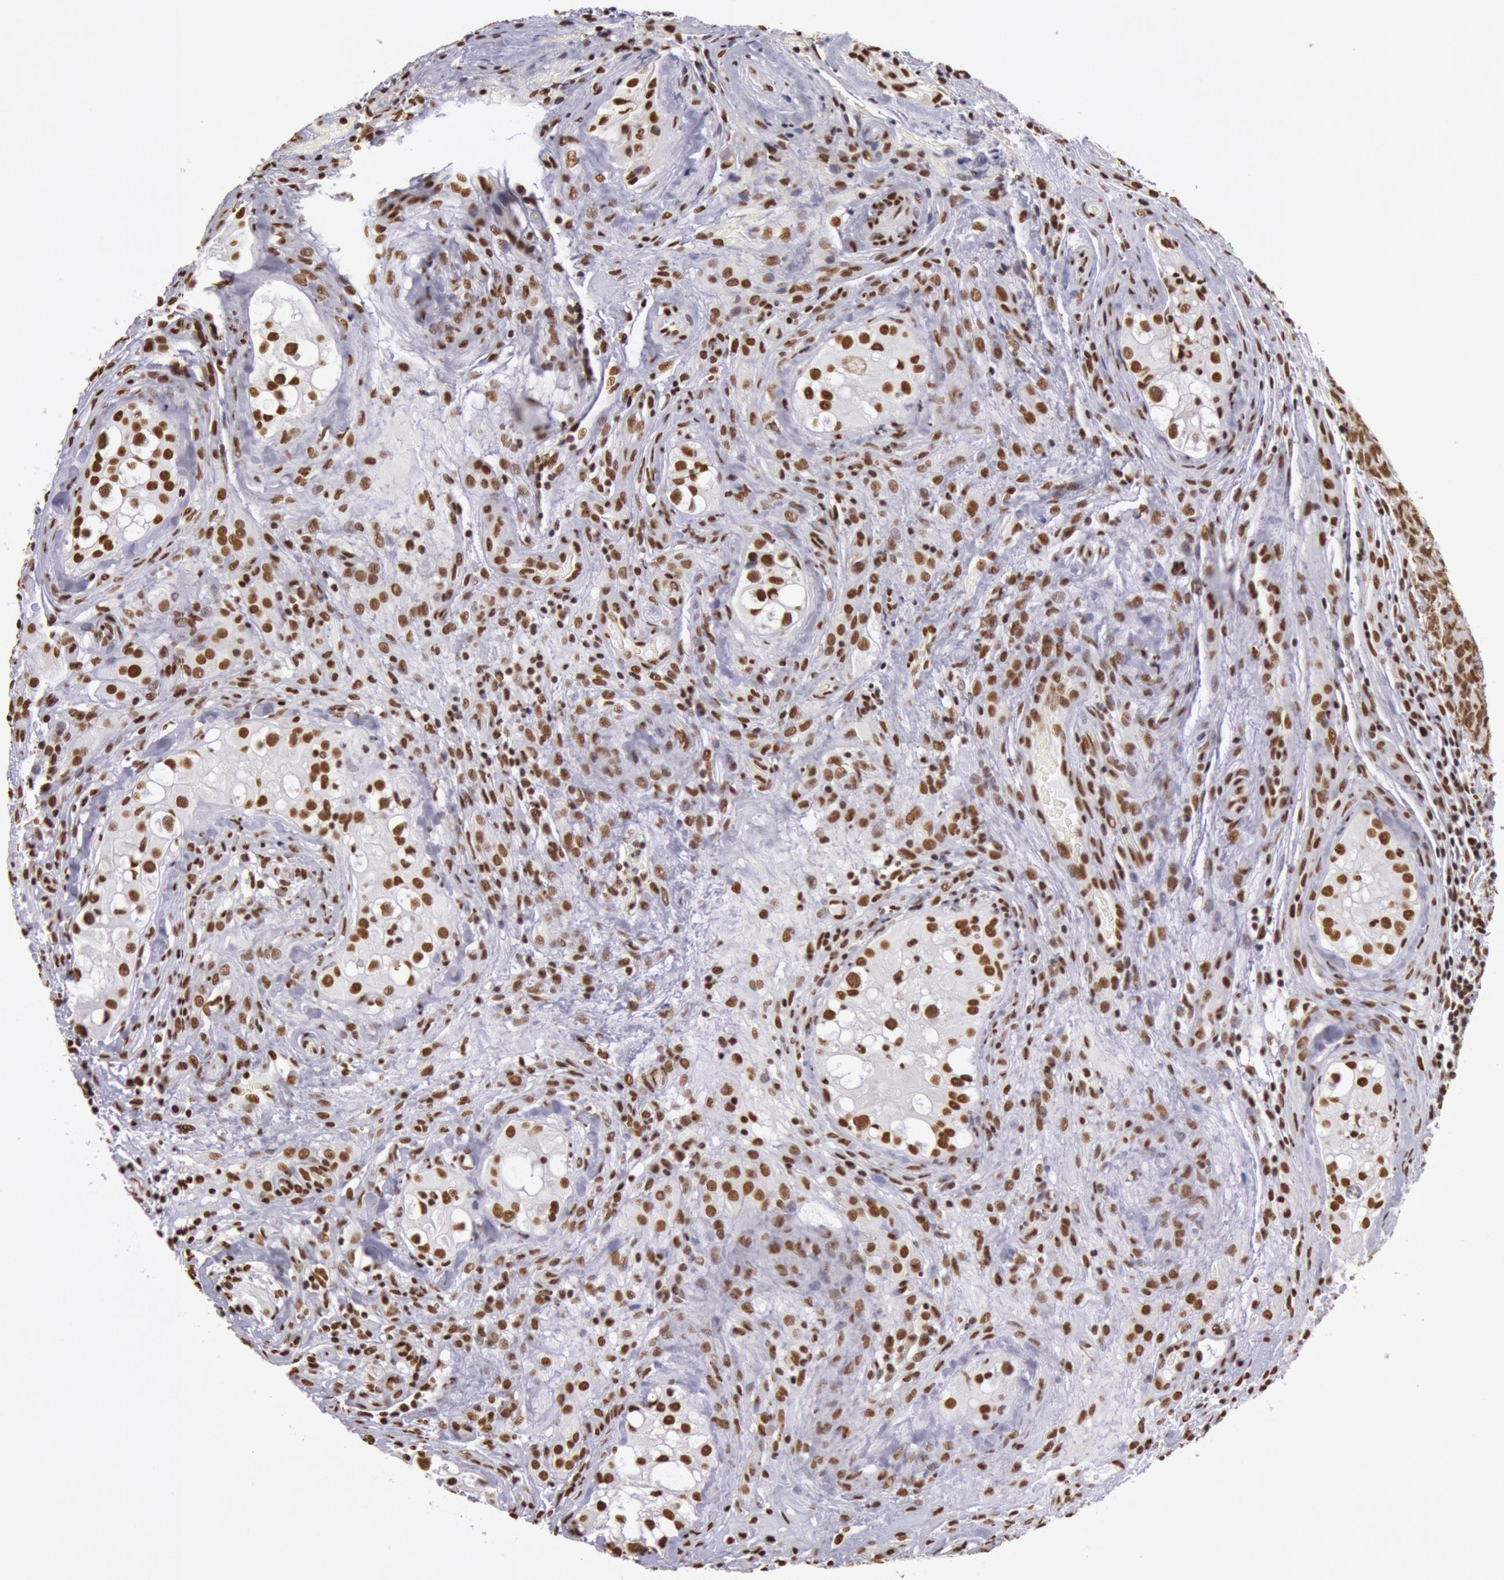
{"staining": {"intensity": "moderate", "quantity": ">75%", "location": "nuclear"}, "tissue": "testis cancer", "cell_type": "Tumor cells", "image_type": "cancer", "snomed": [{"axis": "morphology", "description": "Carcinoma, Embryonal, NOS"}, {"axis": "topography", "description": "Testis"}], "caption": "Immunohistochemistry (IHC) (DAB) staining of human embryonal carcinoma (testis) displays moderate nuclear protein expression in about >75% of tumor cells.", "gene": "HNRNPH2", "patient": {"sex": "male", "age": 31}}